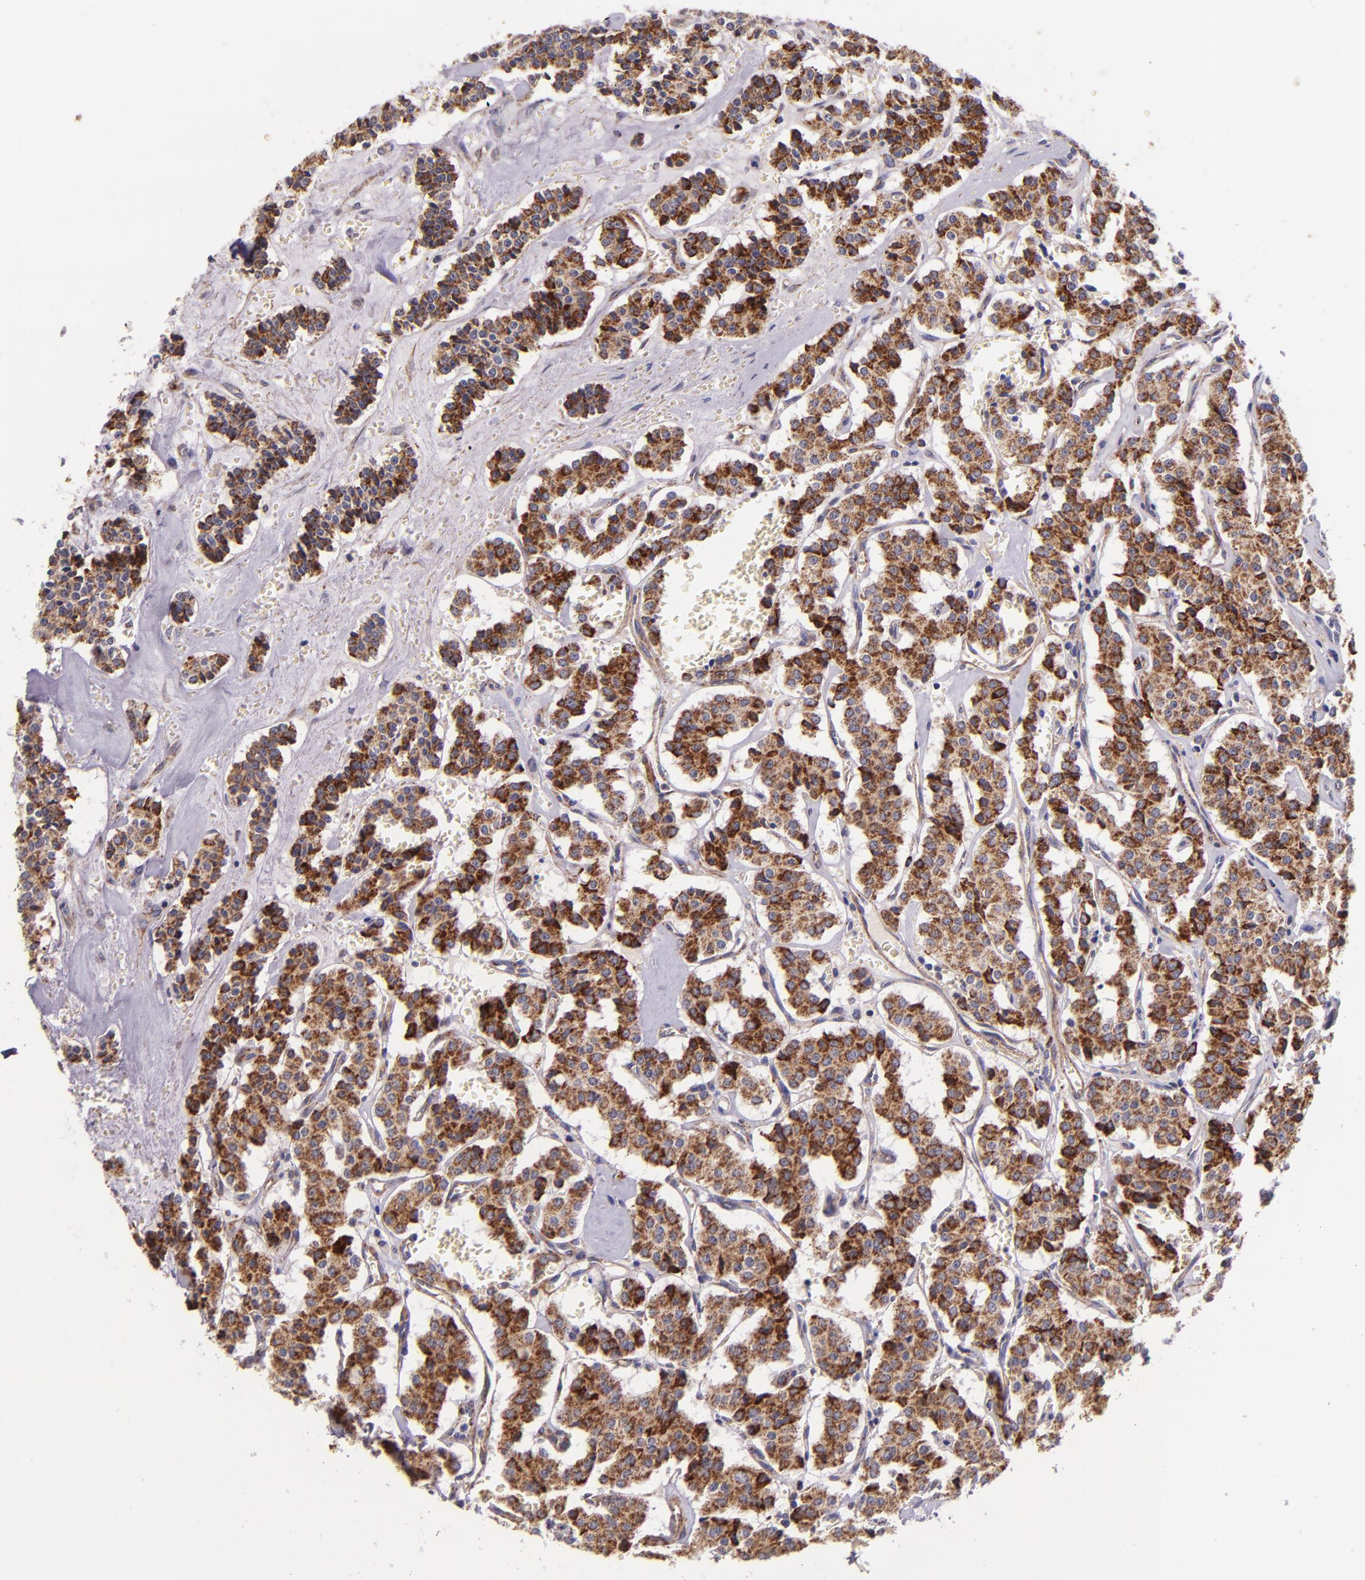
{"staining": {"intensity": "moderate", "quantity": ">75%", "location": "cytoplasmic/membranous"}, "tissue": "carcinoid", "cell_type": "Tumor cells", "image_type": "cancer", "snomed": [{"axis": "morphology", "description": "Carcinoid, malignant, NOS"}, {"axis": "topography", "description": "Bronchus"}], "caption": "There is medium levels of moderate cytoplasmic/membranous expression in tumor cells of malignant carcinoid, as demonstrated by immunohistochemical staining (brown color).", "gene": "IDH3G", "patient": {"sex": "male", "age": 55}}